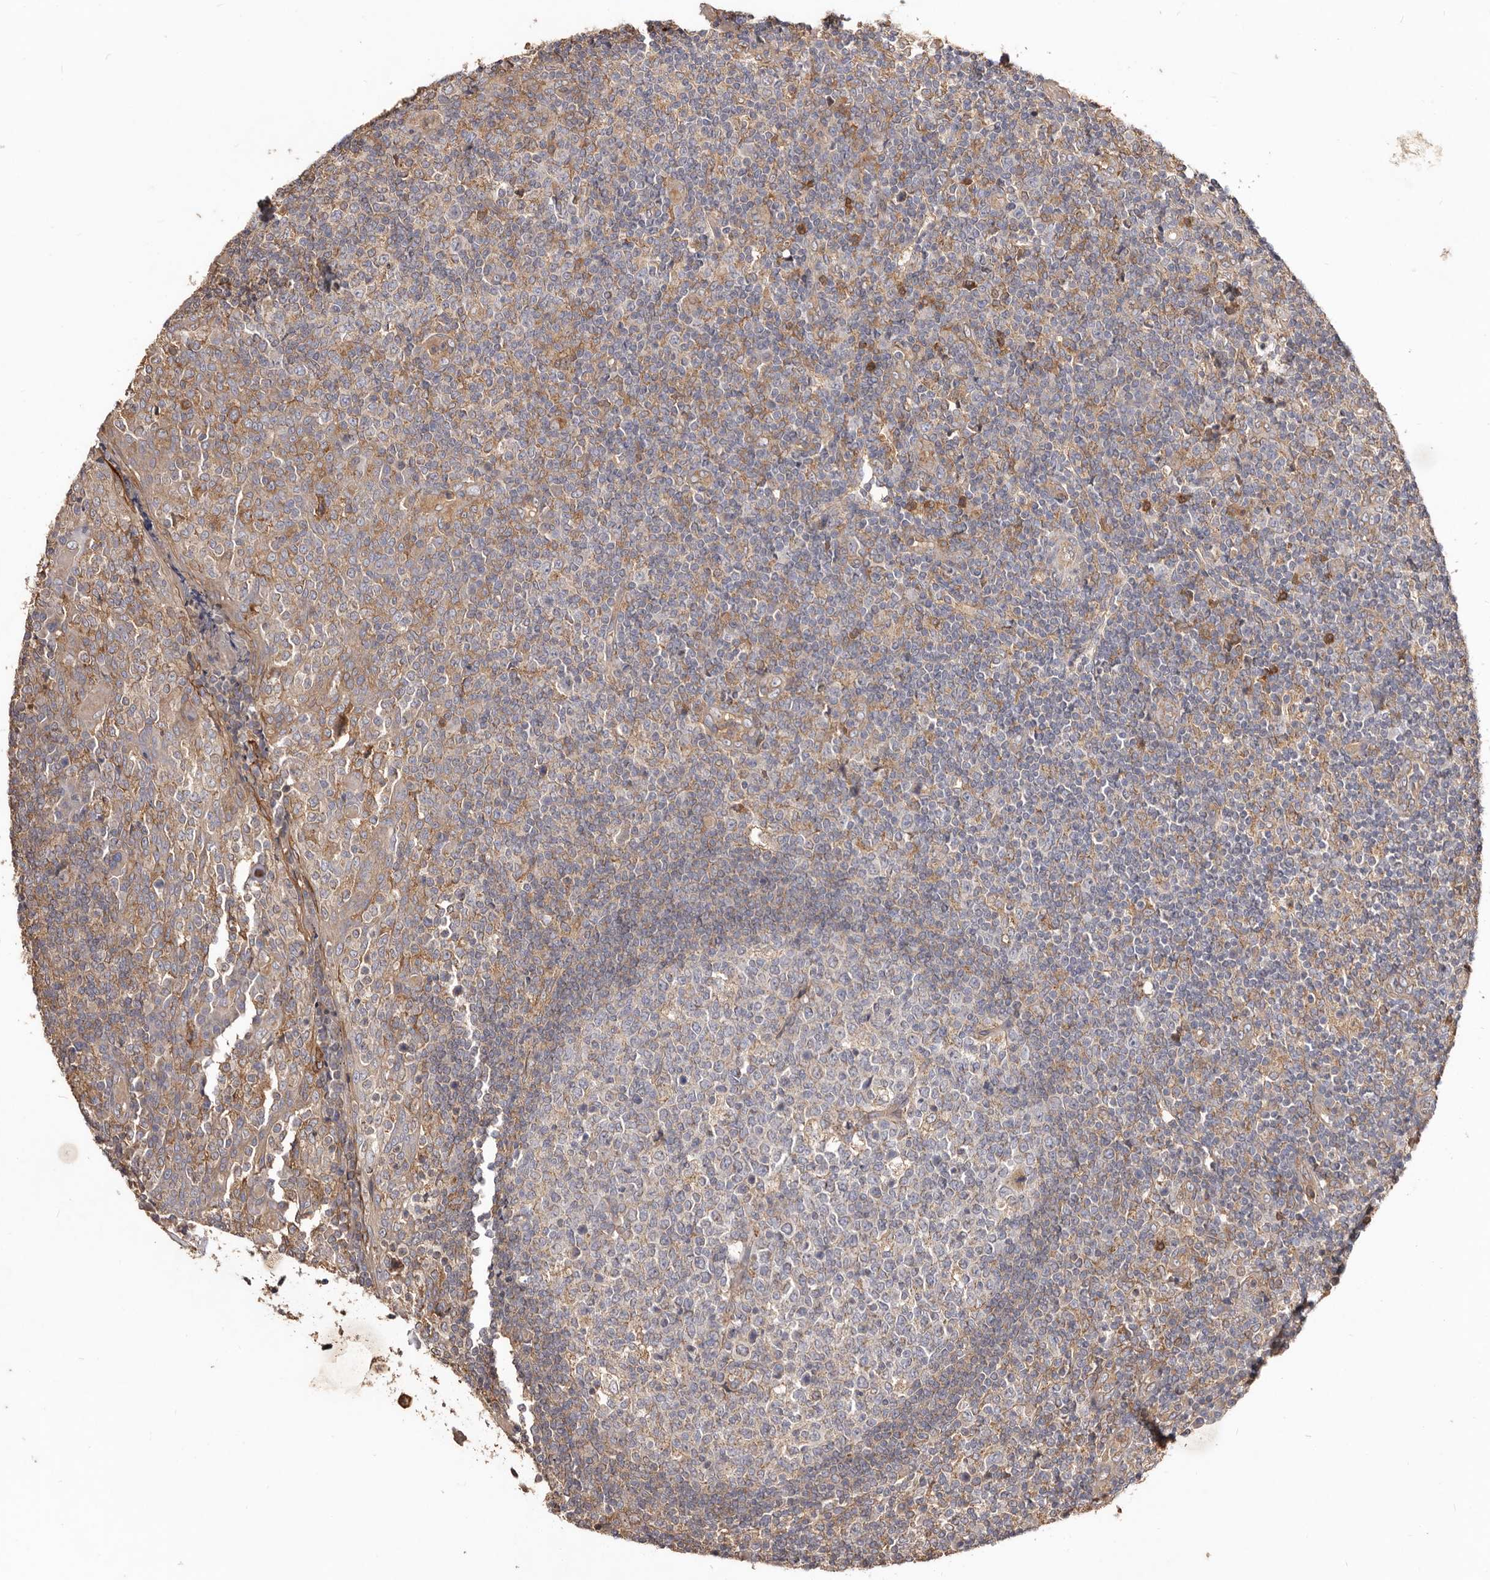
{"staining": {"intensity": "weak", "quantity": "<25%", "location": "cytoplasmic/membranous"}, "tissue": "tonsil", "cell_type": "Germinal center cells", "image_type": "normal", "snomed": [{"axis": "morphology", "description": "Normal tissue, NOS"}, {"axis": "topography", "description": "Tonsil"}], "caption": "Immunohistochemistry (IHC) image of unremarkable human tonsil stained for a protein (brown), which exhibits no positivity in germinal center cells.", "gene": "LRRC25", "patient": {"sex": "female", "age": 19}}